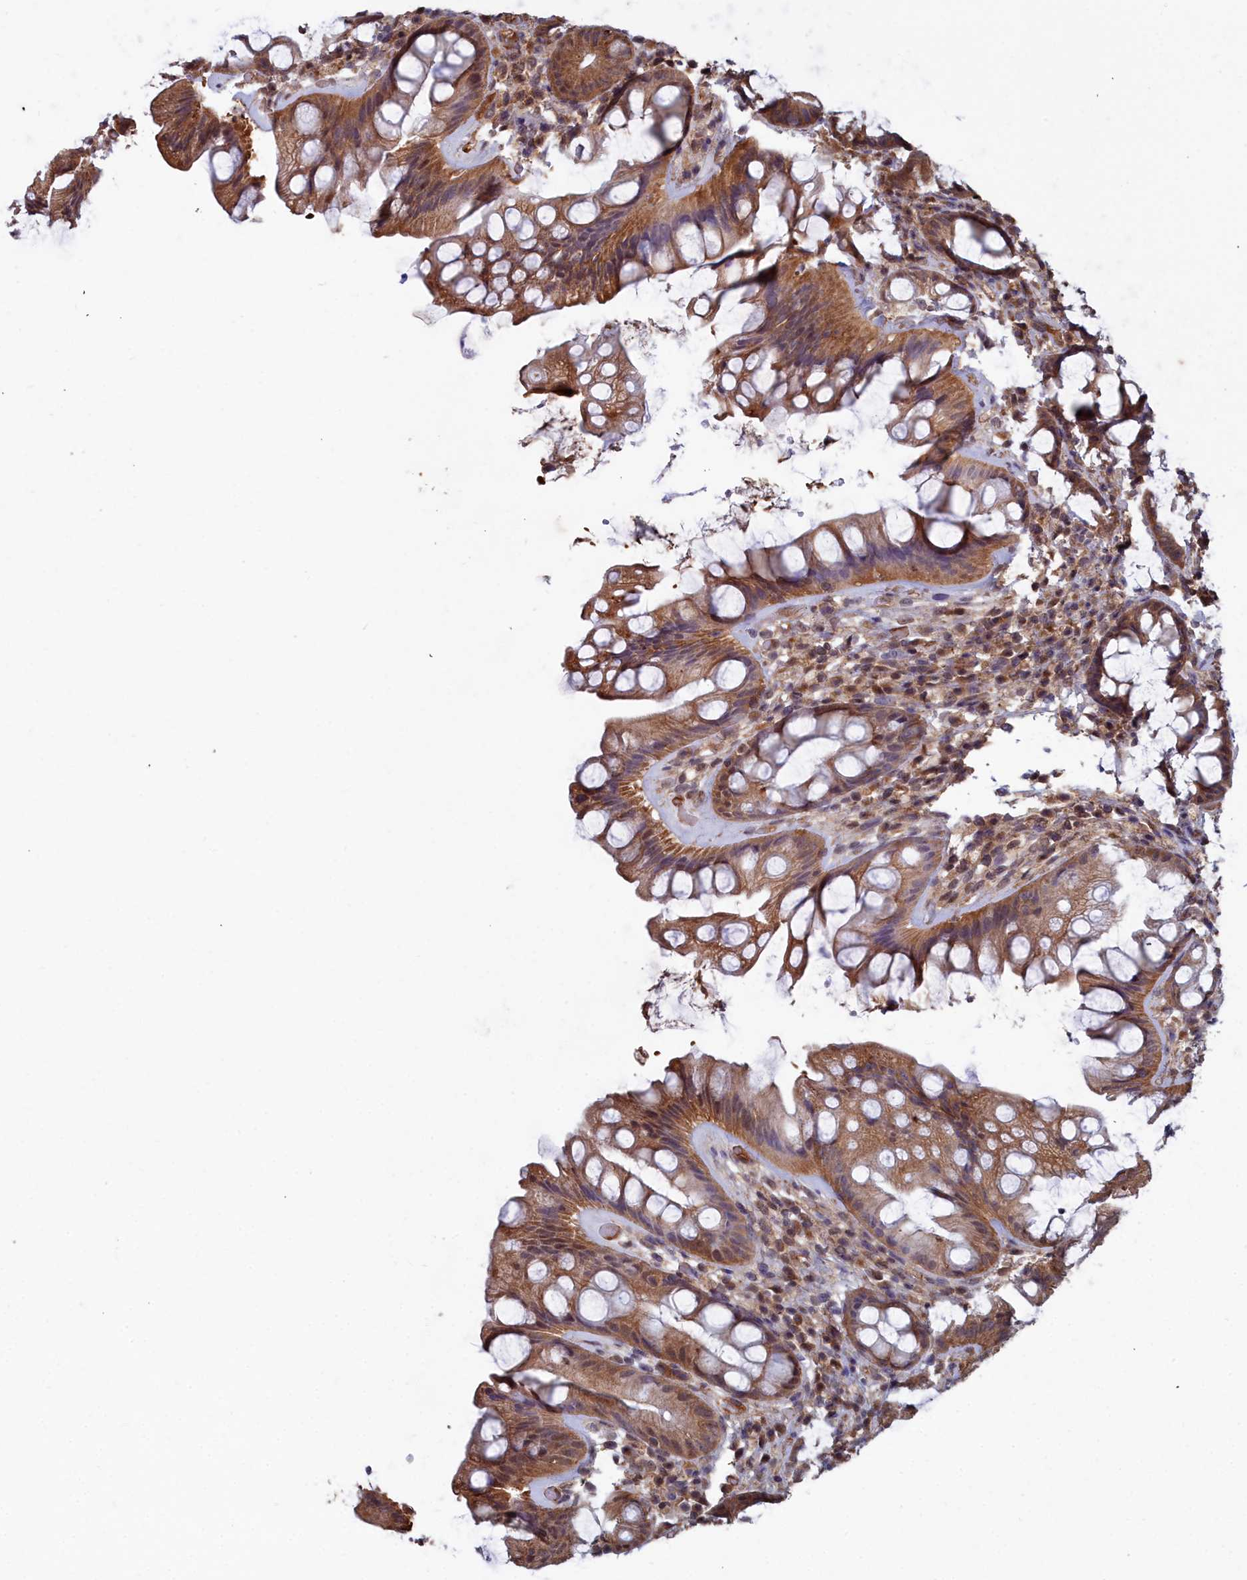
{"staining": {"intensity": "moderate", "quantity": ">75%", "location": "cytoplasmic/membranous"}, "tissue": "rectum", "cell_type": "Glandular cells", "image_type": "normal", "snomed": [{"axis": "morphology", "description": "Normal tissue, NOS"}, {"axis": "topography", "description": "Rectum"}], "caption": "This image demonstrates unremarkable rectum stained with IHC to label a protein in brown. The cytoplasmic/membranous of glandular cells show moderate positivity for the protein. Nuclei are counter-stained blue.", "gene": "GFRA2", "patient": {"sex": "male", "age": 74}}